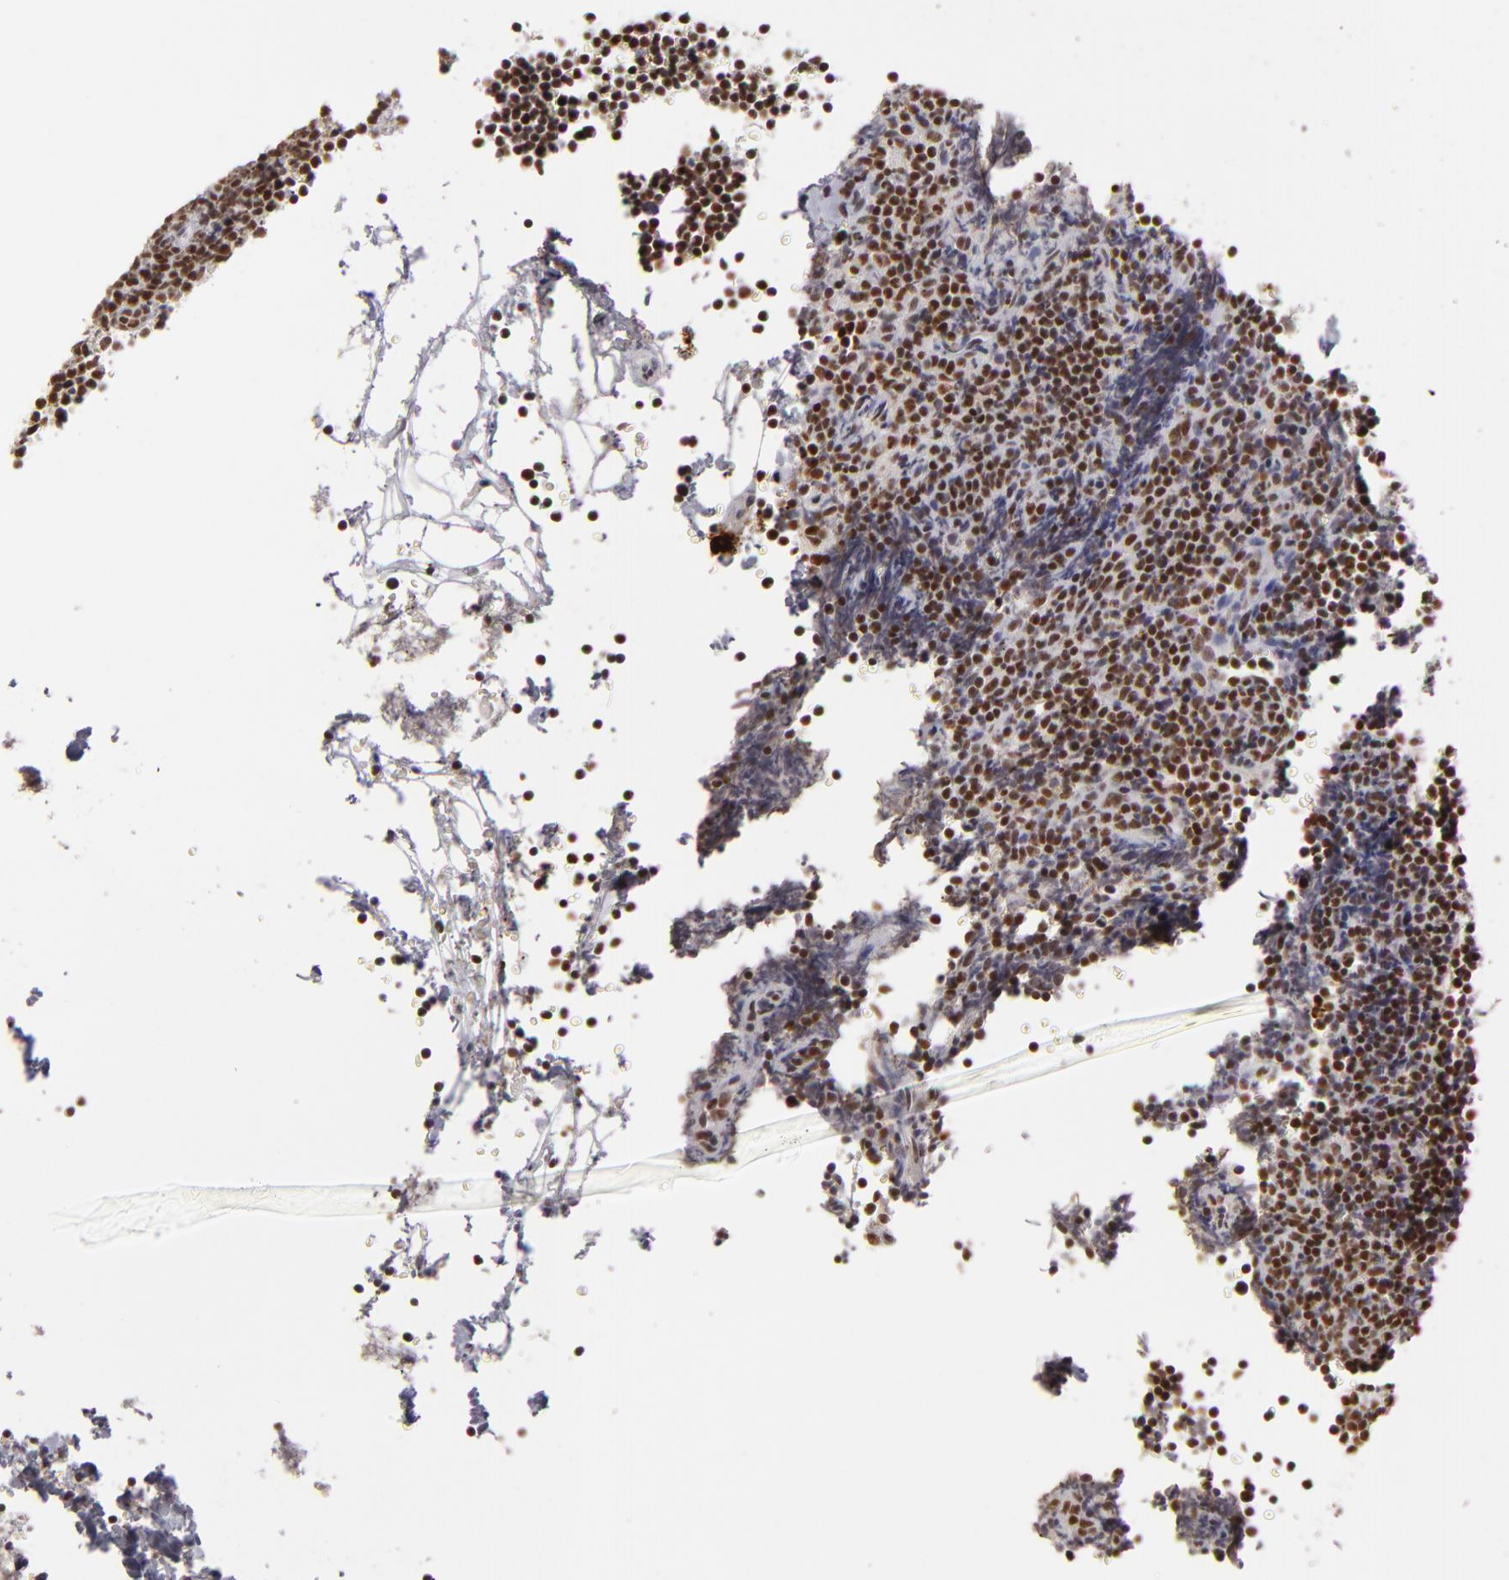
{"staining": {"intensity": "strong", "quantity": ">75%", "location": "nuclear"}, "tissue": "lymphoma", "cell_type": "Tumor cells", "image_type": "cancer", "snomed": [{"axis": "morphology", "description": "Malignant lymphoma, non-Hodgkin's type, High grade"}, {"axis": "topography", "description": "Lymph node"}], "caption": "Protein staining of lymphoma tissue shows strong nuclear positivity in approximately >75% of tumor cells.", "gene": "DAXX", "patient": {"sex": "female", "age": 58}}